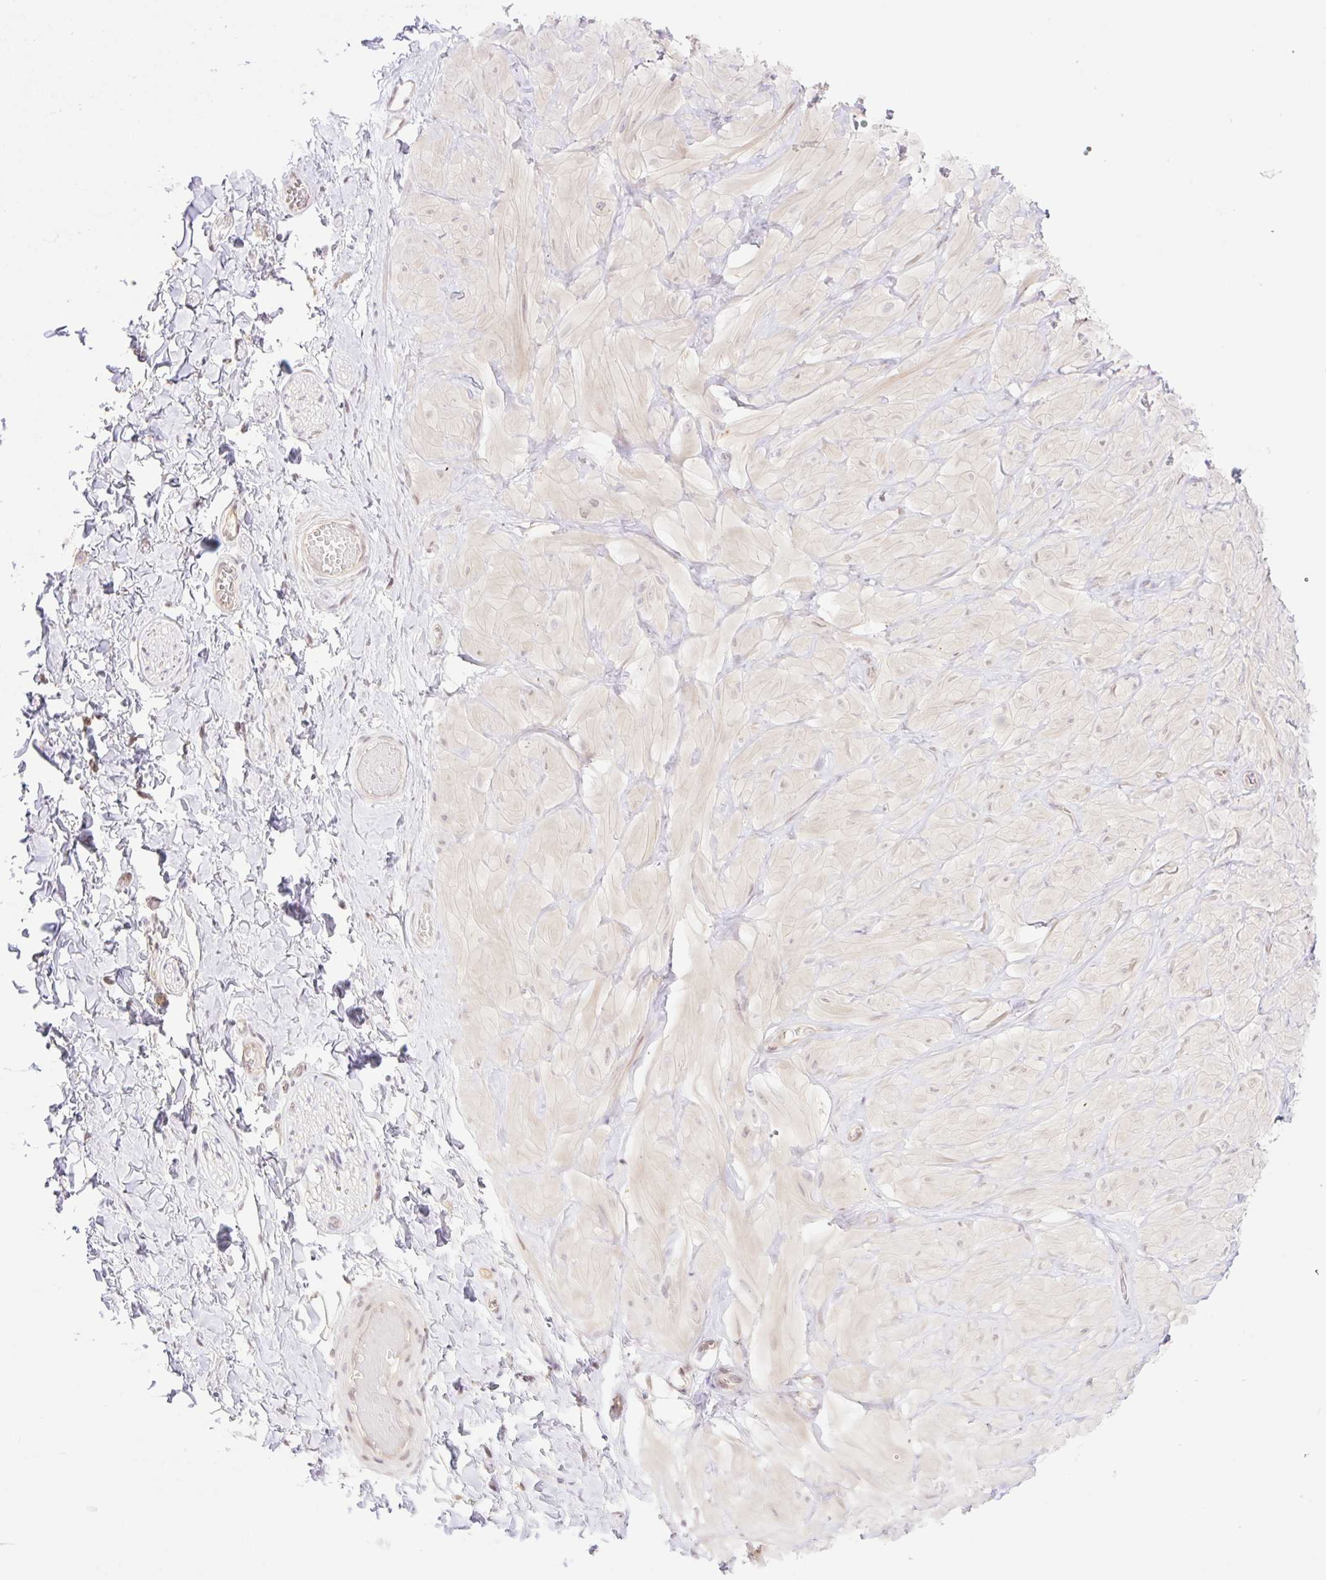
{"staining": {"intensity": "negative", "quantity": "none", "location": "none"}, "tissue": "adipose tissue", "cell_type": "Adipocytes", "image_type": "normal", "snomed": [{"axis": "morphology", "description": "Normal tissue, NOS"}, {"axis": "topography", "description": "Soft tissue"}, {"axis": "topography", "description": "Adipose tissue"}, {"axis": "topography", "description": "Vascular tissue"}, {"axis": "topography", "description": "Peripheral nerve tissue"}], "caption": "DAB (3,3'-diaminobenzidine) immunohistochemical staining of normal human adipose tissue displays no significant staining in adipocytes. (DAB IHC, high magnification).", "gene": "VPS25", "patient": {"sex": "male", "age": 29}}